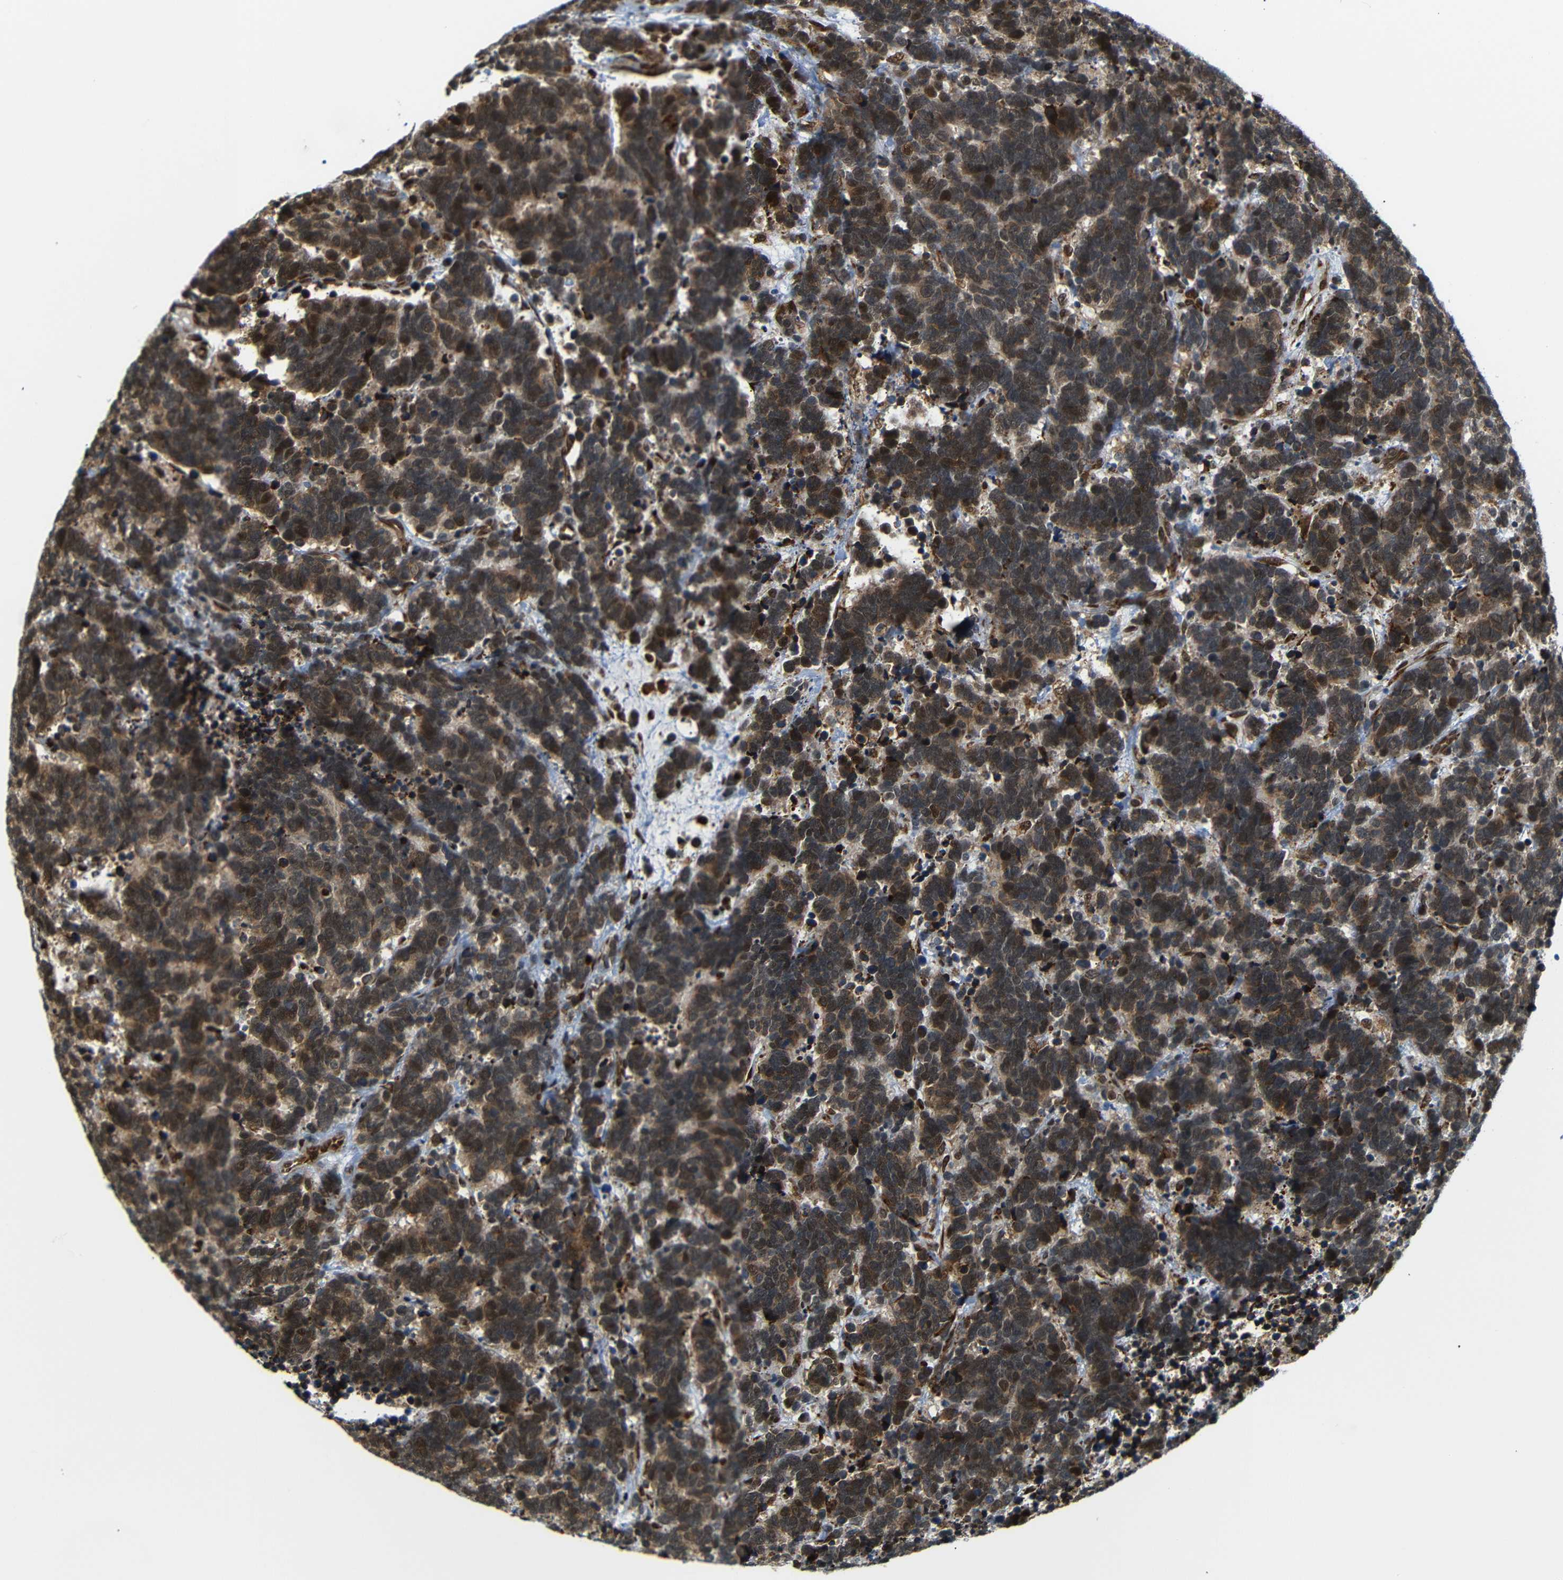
{"staining": {"intensity": "moderate", "quantity": ">75%", "location": "cytoplasmic/membranous,nuclear"}, "tissue": "carcinoid", "cell_type": "Tumor cells", "image_type": "cancer", "snomed": [{"axis": "morphology", "description": "Carcinoma, NOS"}, {"axis": "morphology", "description": "Carcinoid, malignant, NOS"}, {"axis": "topography", "description": "Urinary bladder"}], "caption": "A histopathology image showing moderate cytoplasmic/membranous and nuclear positivity in about >75% of tumor cells in carcinoid, as visualized by brown immunohistochemical staining.", "gene": "SPCS2", "patient": {"sex": "male", "age": 57}}